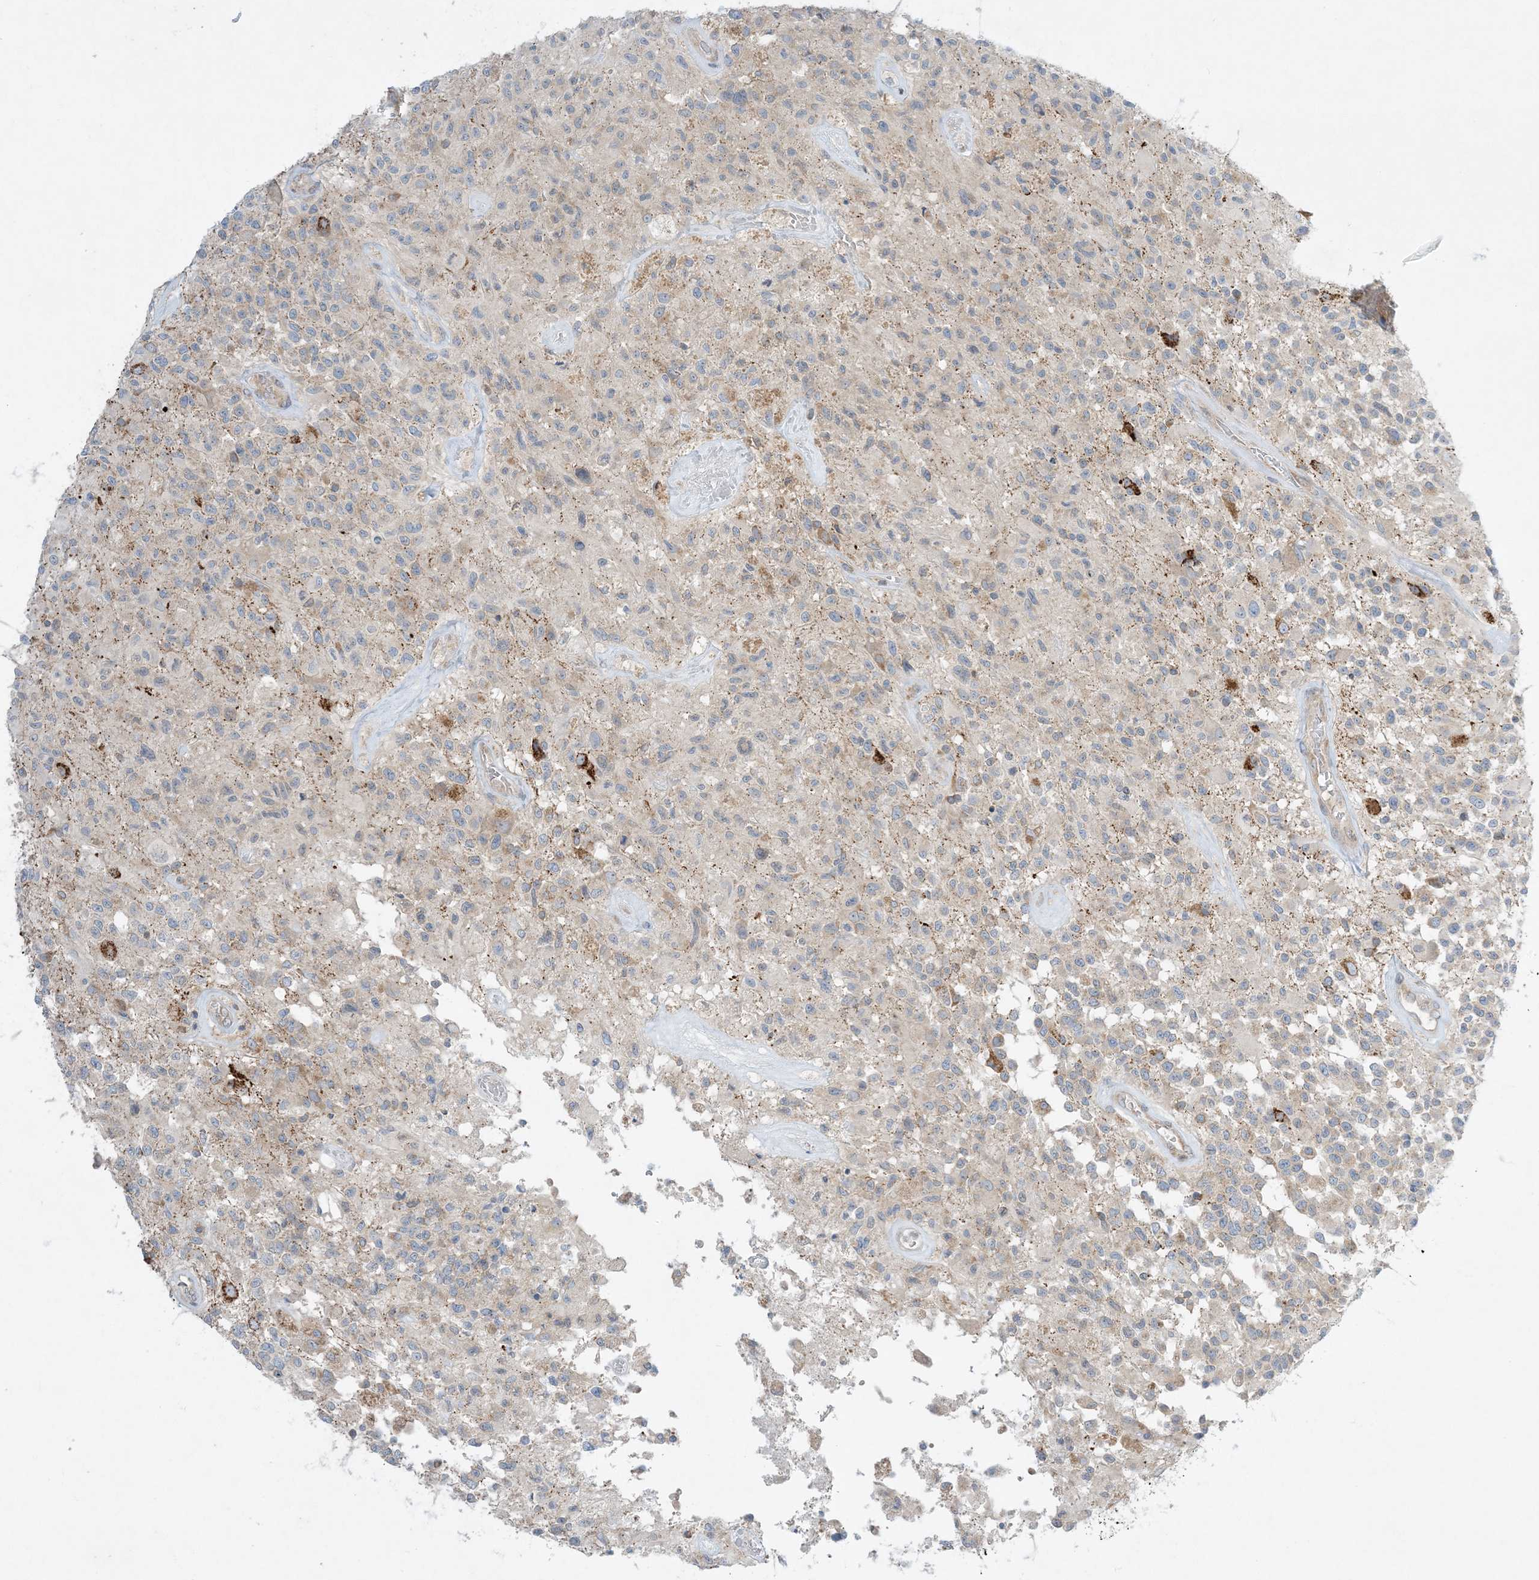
{"staining": {"intensity": "negative", "quantity": "none", "location": "none"}, "tissue": "glioma", "cell_type": "Tumor cells", "image_type": "cancer", "snomed": [{"axis": "morphology", "description": "Glioma, malignant, High grade"}, {"axis": "morphology", "description": "Glioblastoma, NOS"}, {"axis": "topography", "description": "Brain"}], "caption": "A micrograph of glioma stained for a protein demonstrates no brown staining in tumor cells.", "gene": "RPP40", "patient": {"sex": "male", "age": 60}}